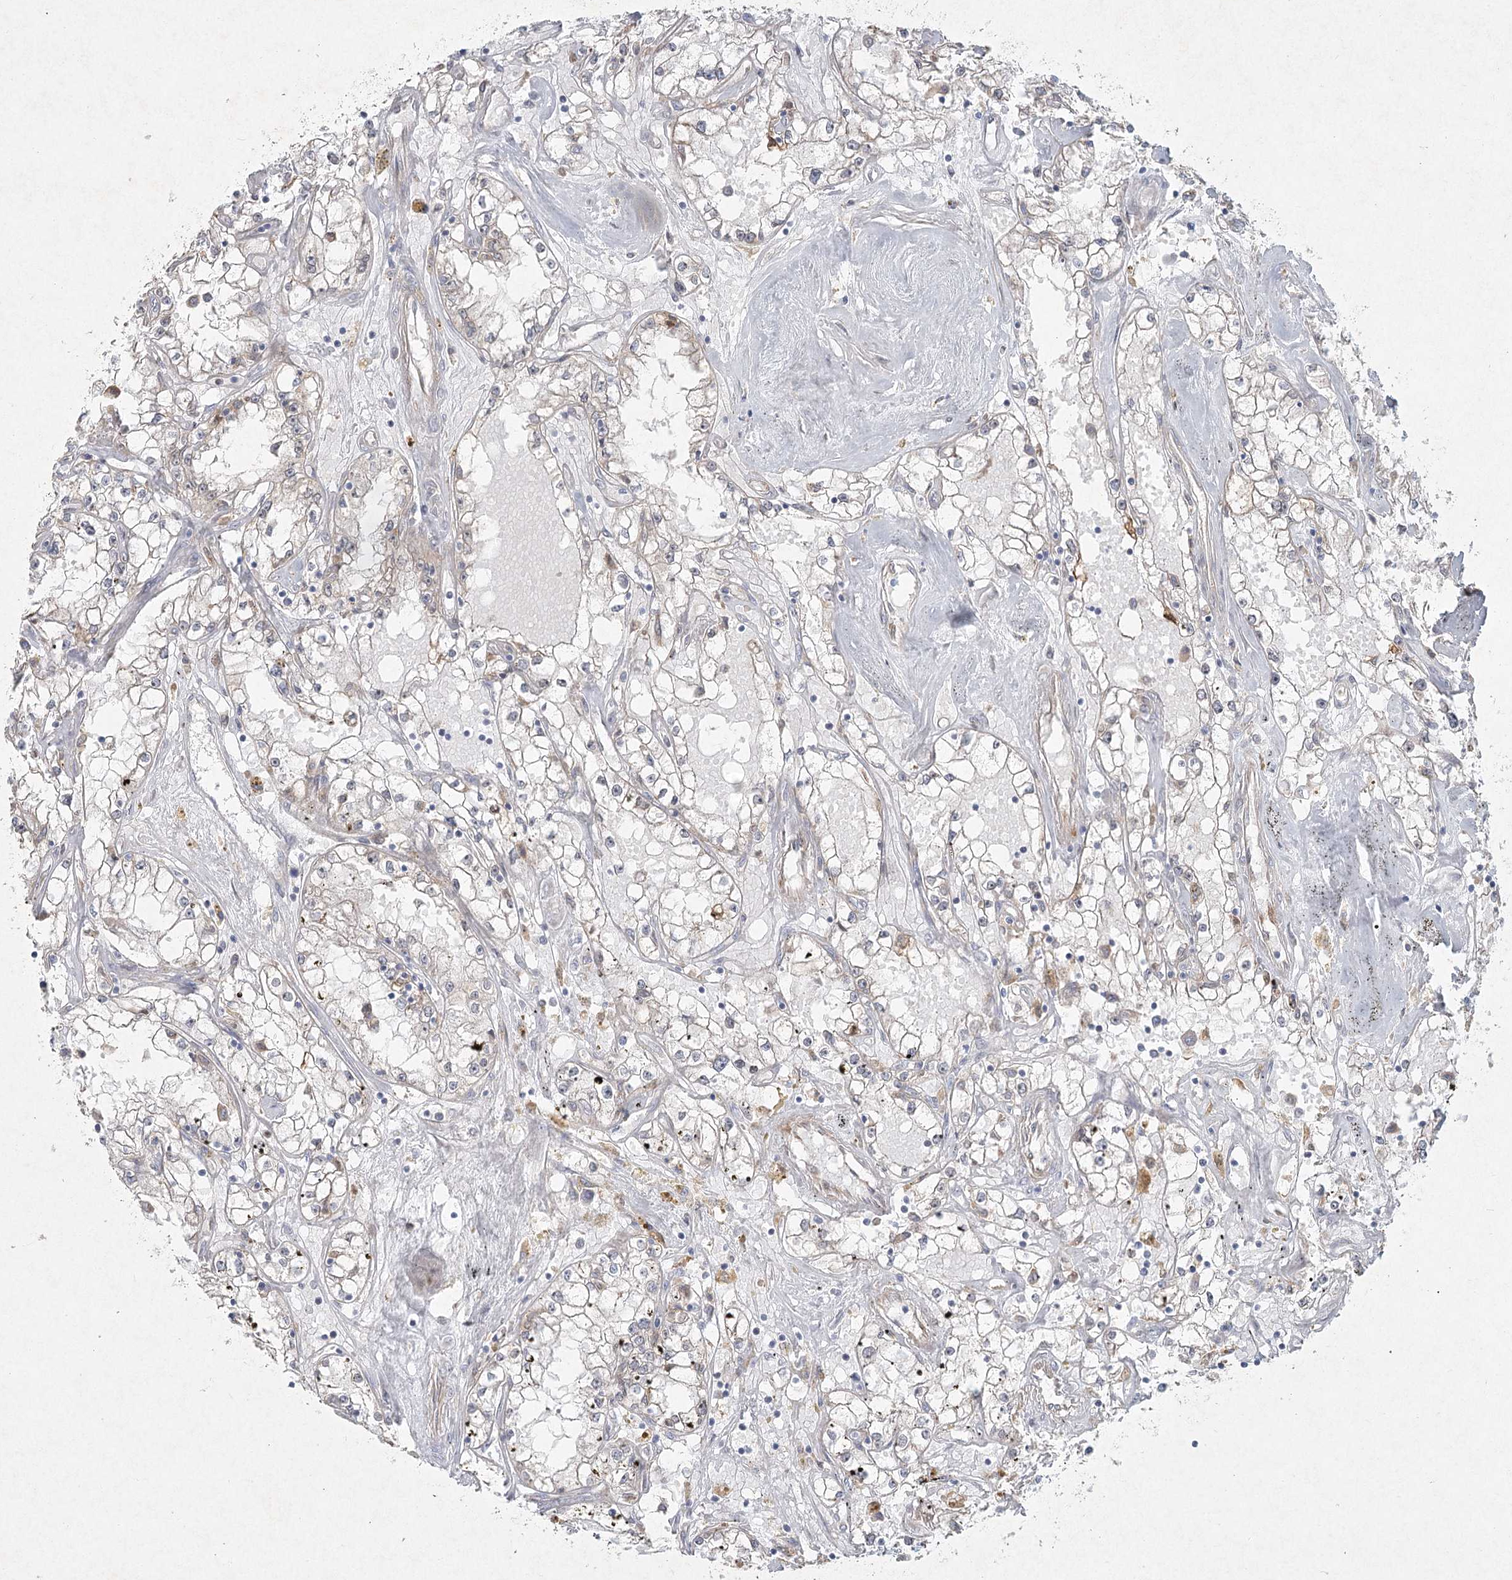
{"staining": {"intensity": "negative", "quantity": "none", "location": "none"}, "tissue": "renal cancer", "cell_type": "Tumor cells", "image_type": "cancer", "snomed": [{"axis": "morphology", "description": "Adenocarcinoma, NOS"}, {"axis": "topography", "description": "Kidney"}], "caption": "Renal adenocarcinoma stained for a protein using IHC demonstrates no positivity tumor cells.", "gene": "LRP2BP", "patient": {"sex": "male", "age": 56}}